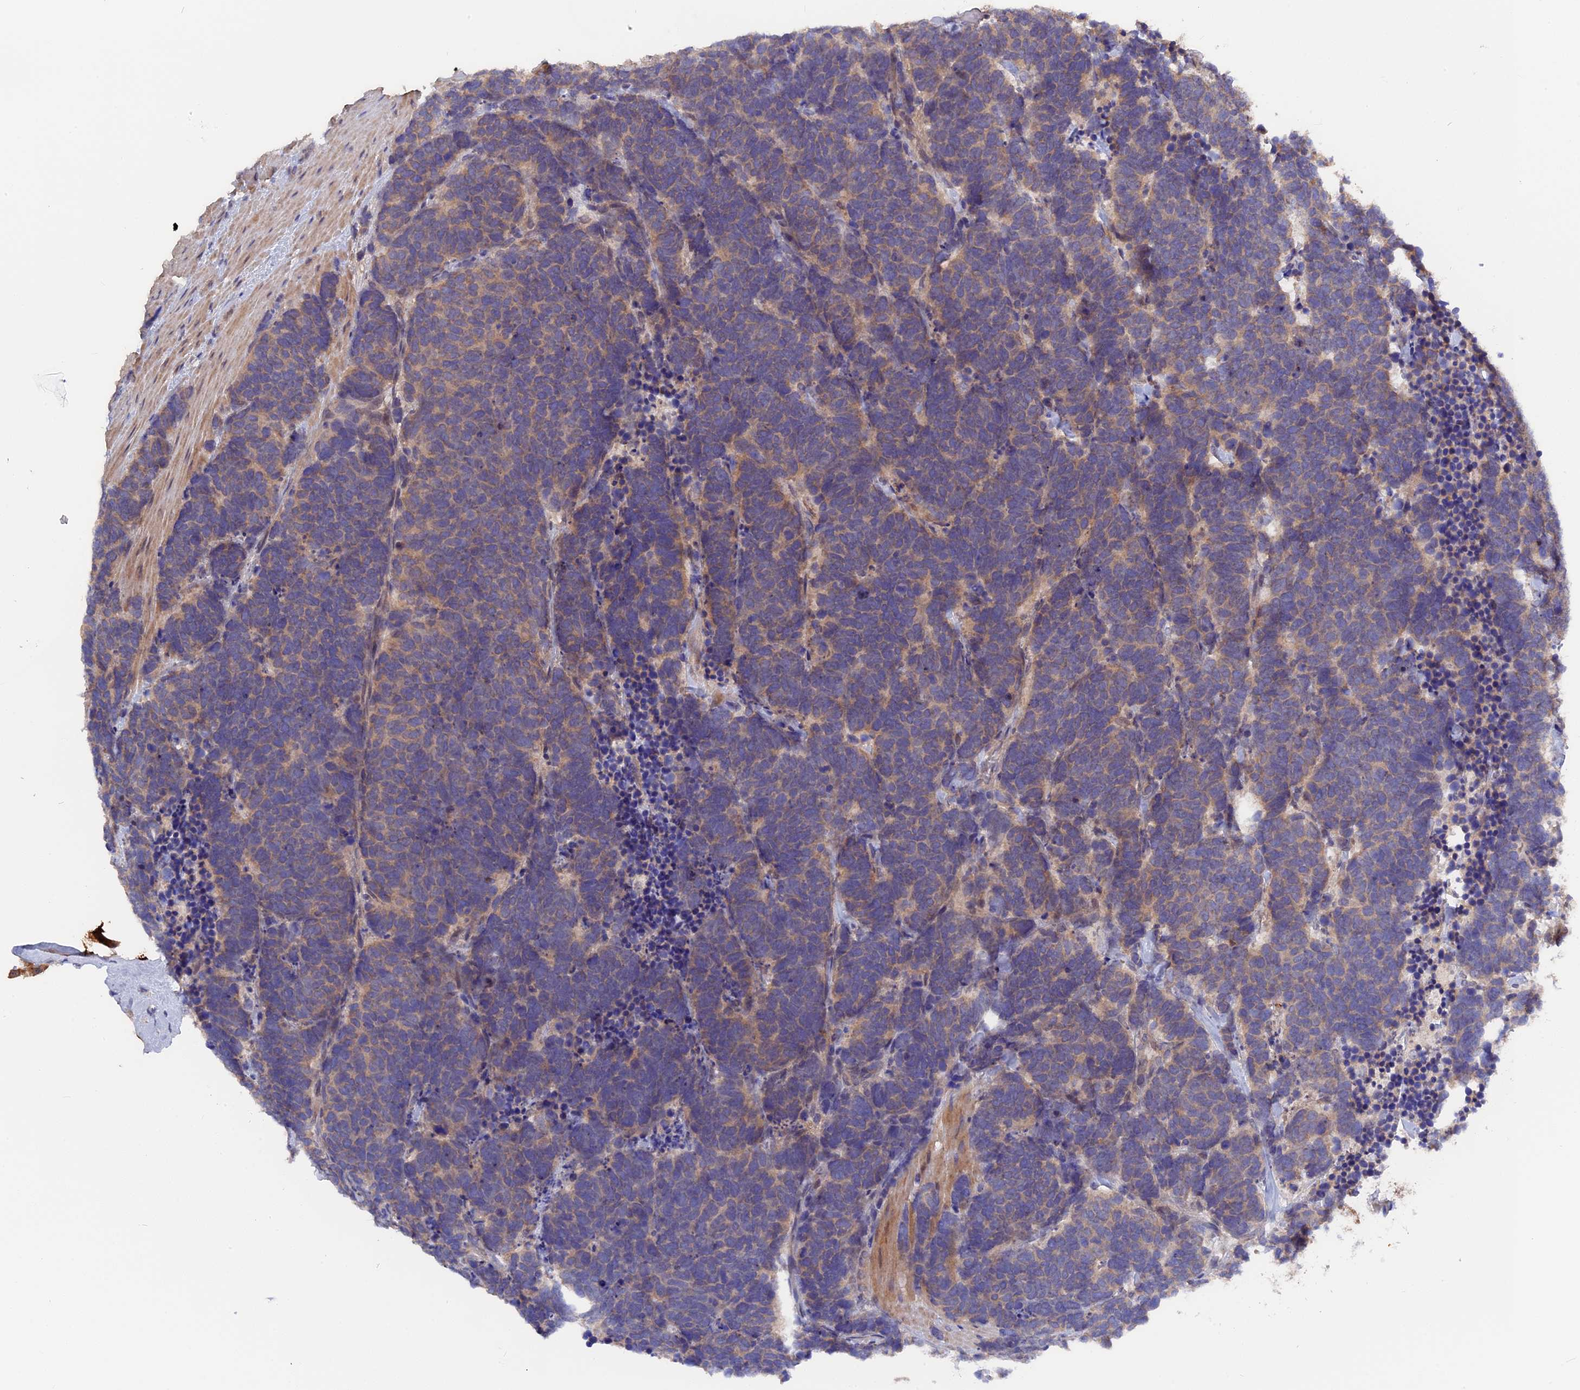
{"staining": {"intensity": "weak", "quantity": "25%-75%", "location": "cytoplasmic/membranous"}, "tissue": "carcinoid", "cell_type": "Tumor cells", "image_type": "cancer", "snomed": [{"axis": "morphology", "description": "Carcinoma, NOS"}, {"axis": "morphology", "description": "Carcinoid, malignant, NOS"}, {"axis": "topography", "description": "Urinary bladder"}], "caption": "About 25%-75% of tumor cells in human carcinoid (malignant) demonstrate weak cytoplasmic/membranous protein expression as visualized by brown immunohistochemical staining.", "gene": "ZCCHC2", "patient": {"sex": "male", "age": 57}}